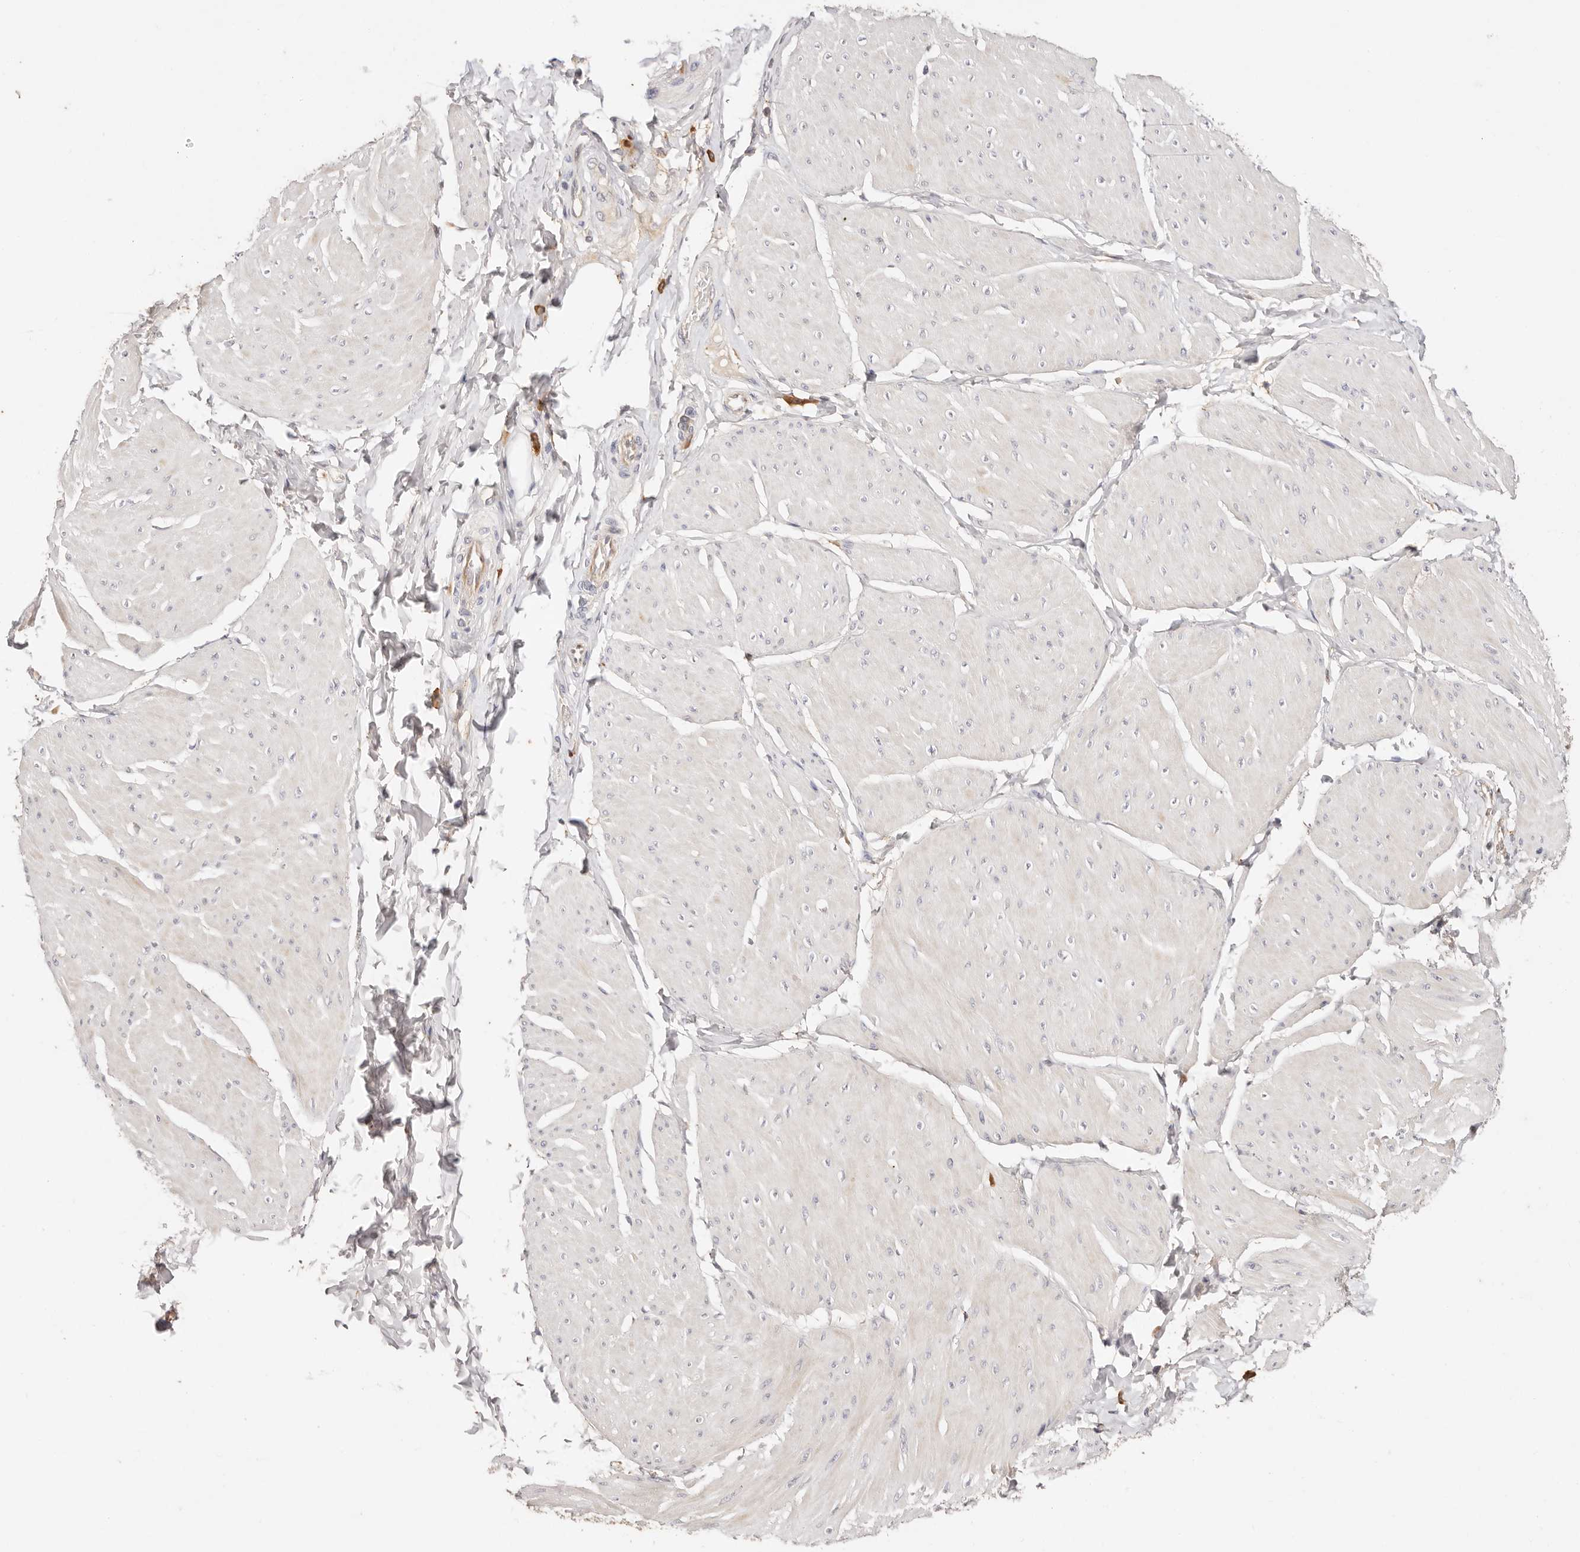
{"staining": {"intensity": "negative", "quantity": "none", "location": "none"}, "tissue": "smooth muscle", "cell_type": "Smooth muscle cells", "image_type": "normal", "snomed": [{"axis": "morphology", "description": "Urothelial carcinoma, High grade"}, {"axis": "topography", "description": "Urinary bladder"}], "caption": "Immunohistochemical staining of unremarkable smooth muscle demonstrates no significant staining in smooth muscle cells.", "gene": "CXADR", "patient": {"sex": "male", "age": 46}}